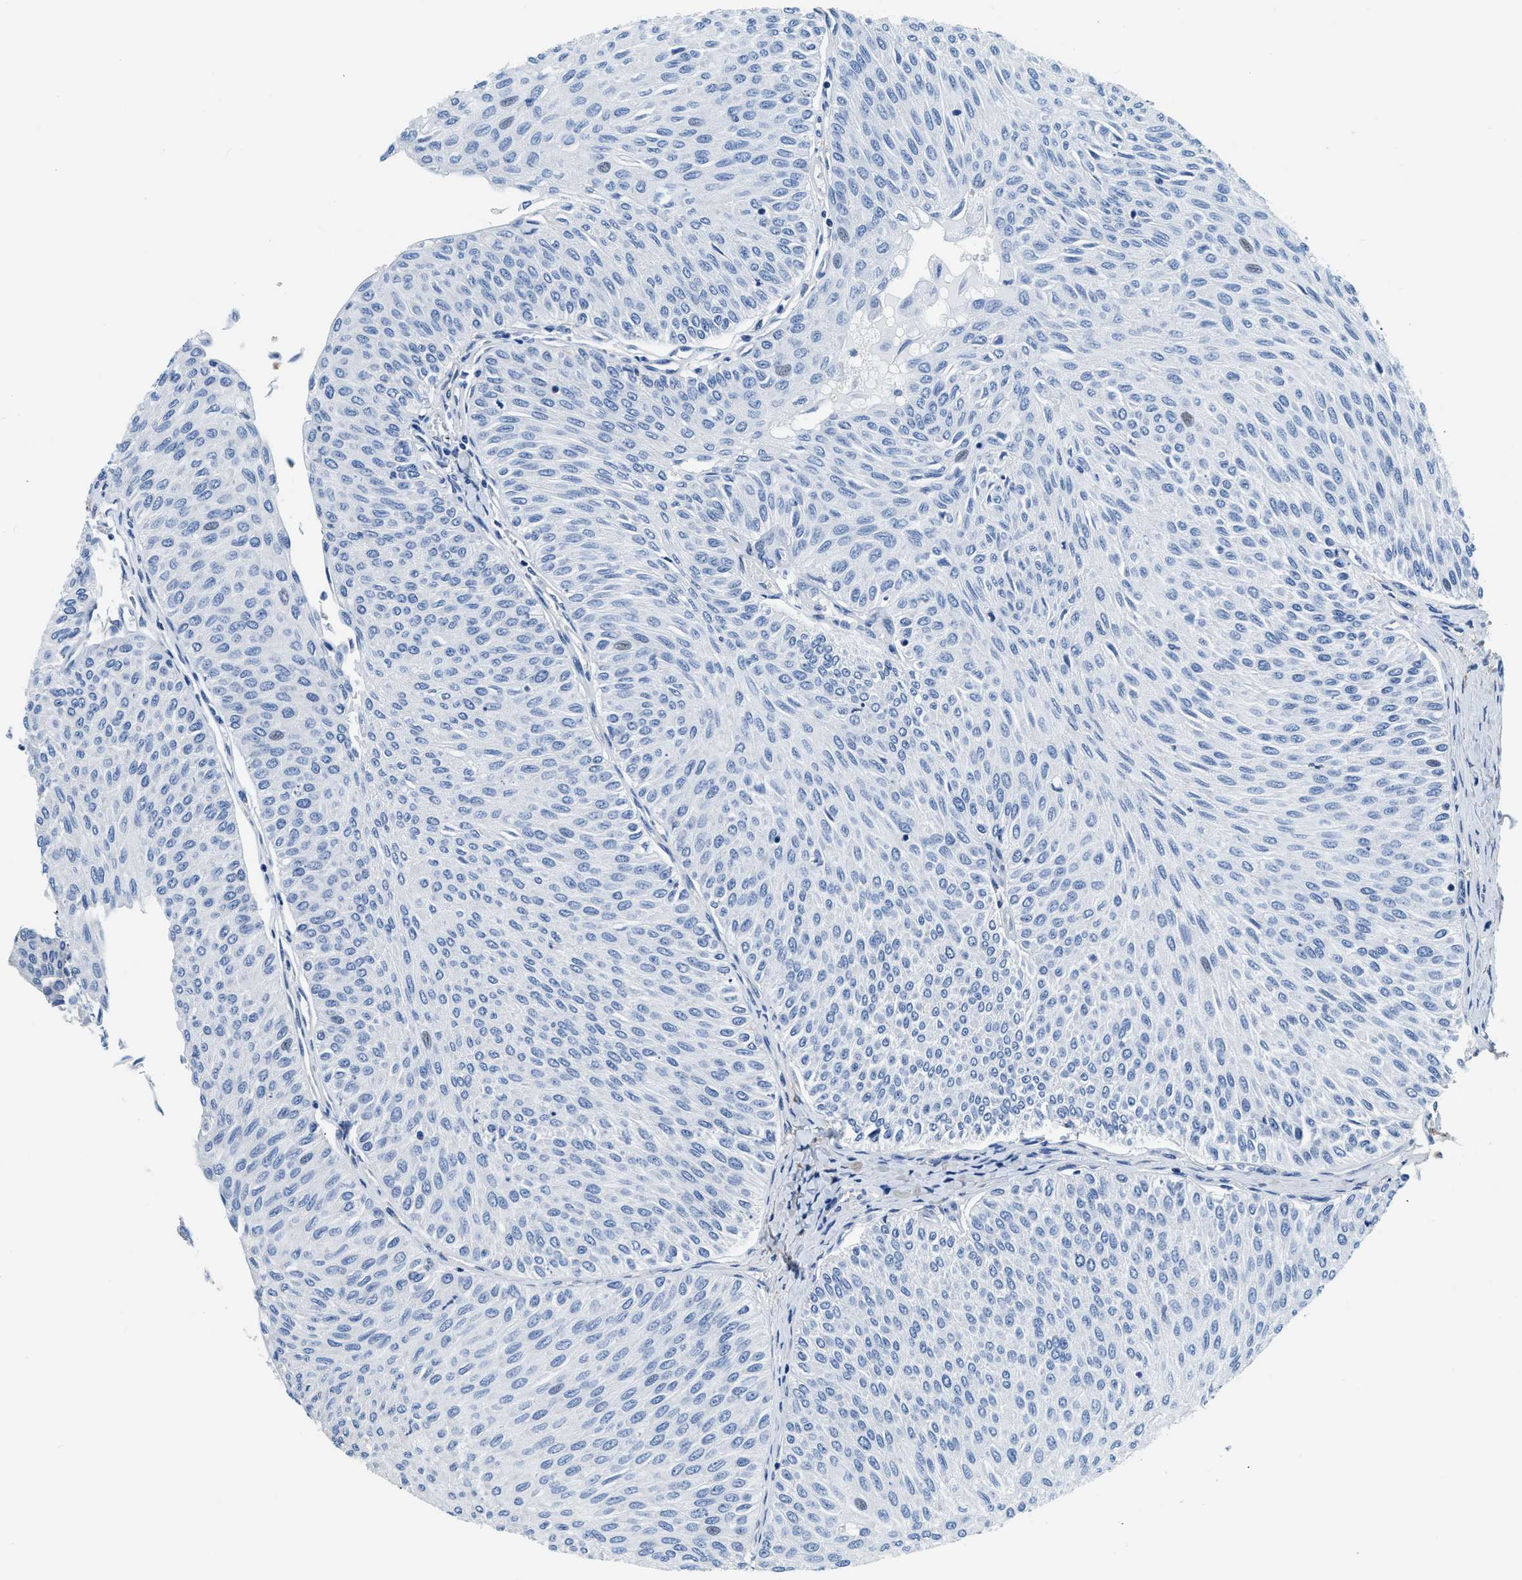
{"staining": {"intensity": "negative", "quantity": "none", "location": "none"}, "tissue": "urothelial cancer", "cell_type": "Tumor cells", "image_type": "cancer", "snomed": [{"axis": "morphology", "description": "Urothelial carcinoma, Low grade"}, {"axis": "topography", "description": "Urinary bladder"}], "caption": "IHC histopathology image of urothelial carcinoma (low-grade) stained for a protein (brown), which demonstrates no staining in tumor cells.", "gene": "ZDHHC13", "patient": {"sex": "male", "age": 78}}